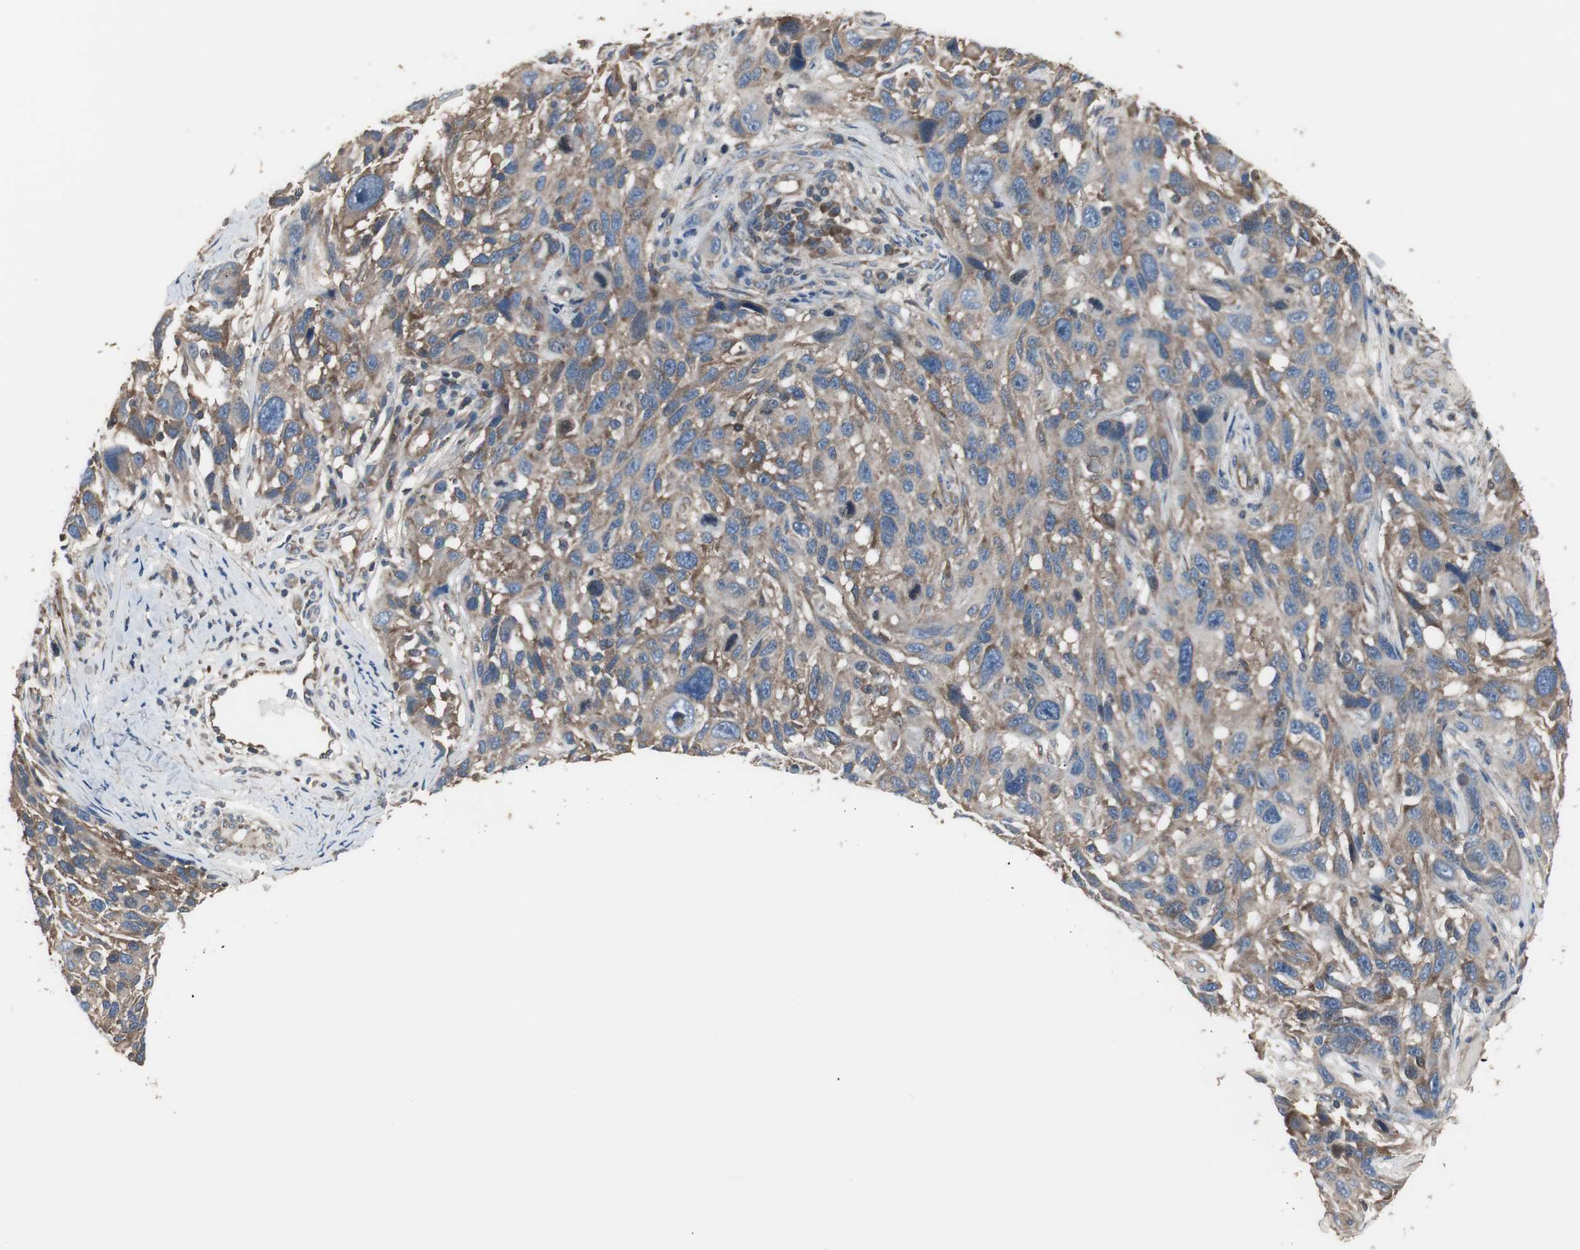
{"staining": {"intensity": "moderate", "quantity": ">75%", "location": "cytoplasmic/membranous"}, "tissue": "melanoma", "cell_type": "Tumor cells", "image_type": "cancer", "snomed": [{"axis": "morphology", "description": "Malignant melanoma, NOS"}, {"axis": "topography", "description": "Skin"}], "caption": "Brown immunohistochemical staining in human malignant melanoma displays moderate cytoplasmic/membranous expression in about >75% of tumor cells.", "gene": "CAPNS1", "patient": {"sex": "male", "age": 53}}